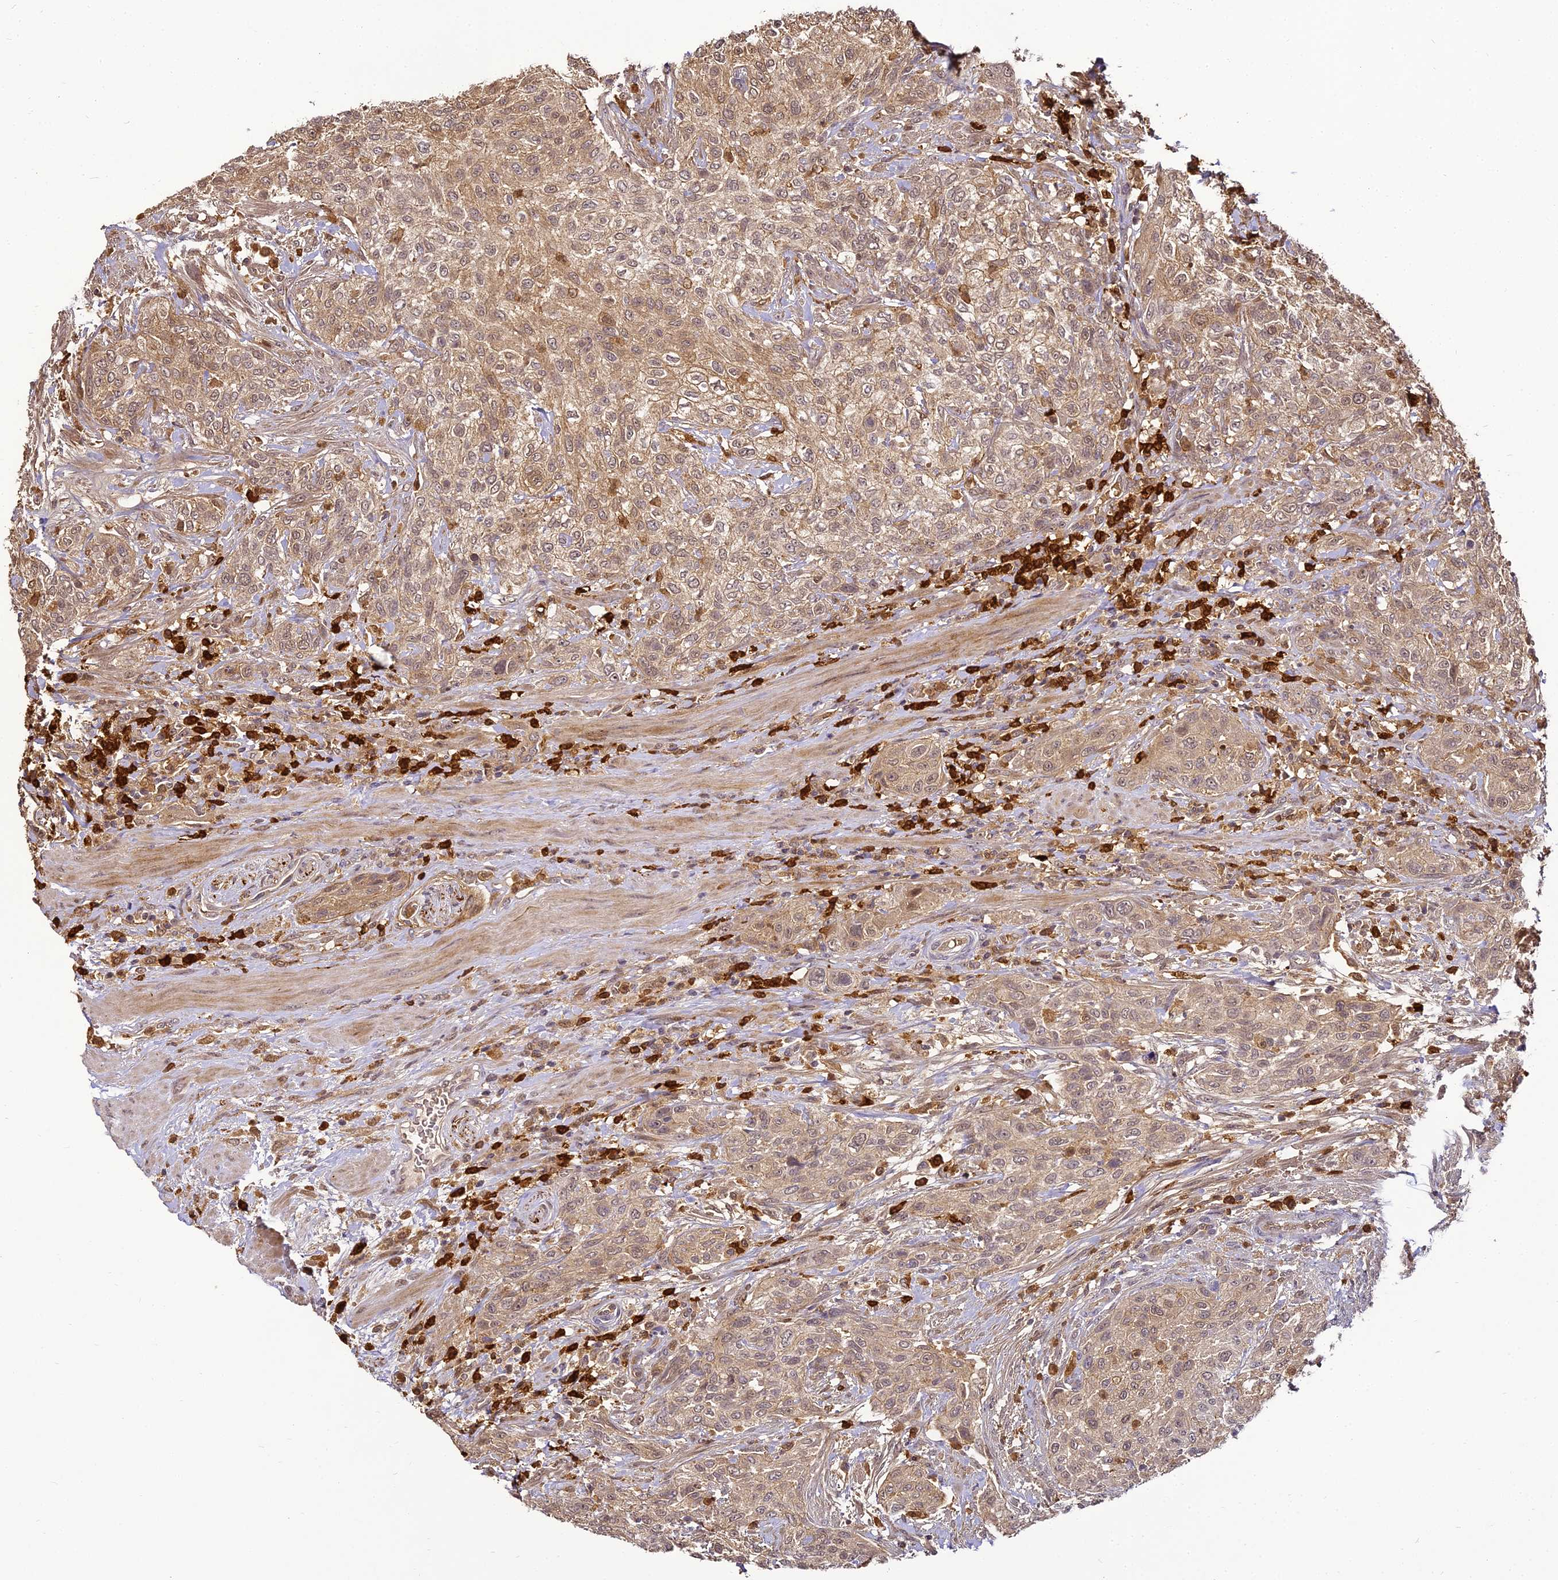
{"staining": {"intensity": "weak", "quantity": ">75%", "location": "cytoplasmic/membranous"}, "tissue": "urothelial cancer", "cell_type": "Tumor cells", "image_type": "cancer", "snomed": [{"axis": "morphology", "description": "Normal tissue, NOS"}, {"axis": "morphology", "description": "Urothelial carcinoma, NOS"}, {"axis": "topography", "description": "Urinary bladder"}, {"axis": "topography", "description": "Peripheral nerve tissue"}], "caption": "About >75% of tumor cells in urothelial cancer exhibit weak cytoplasmic/membranous protein expression as visualized by brown immunohistochemical staining.", "gene": "BCDIN3D", "patient": {"sex": "male", "age": 35}}